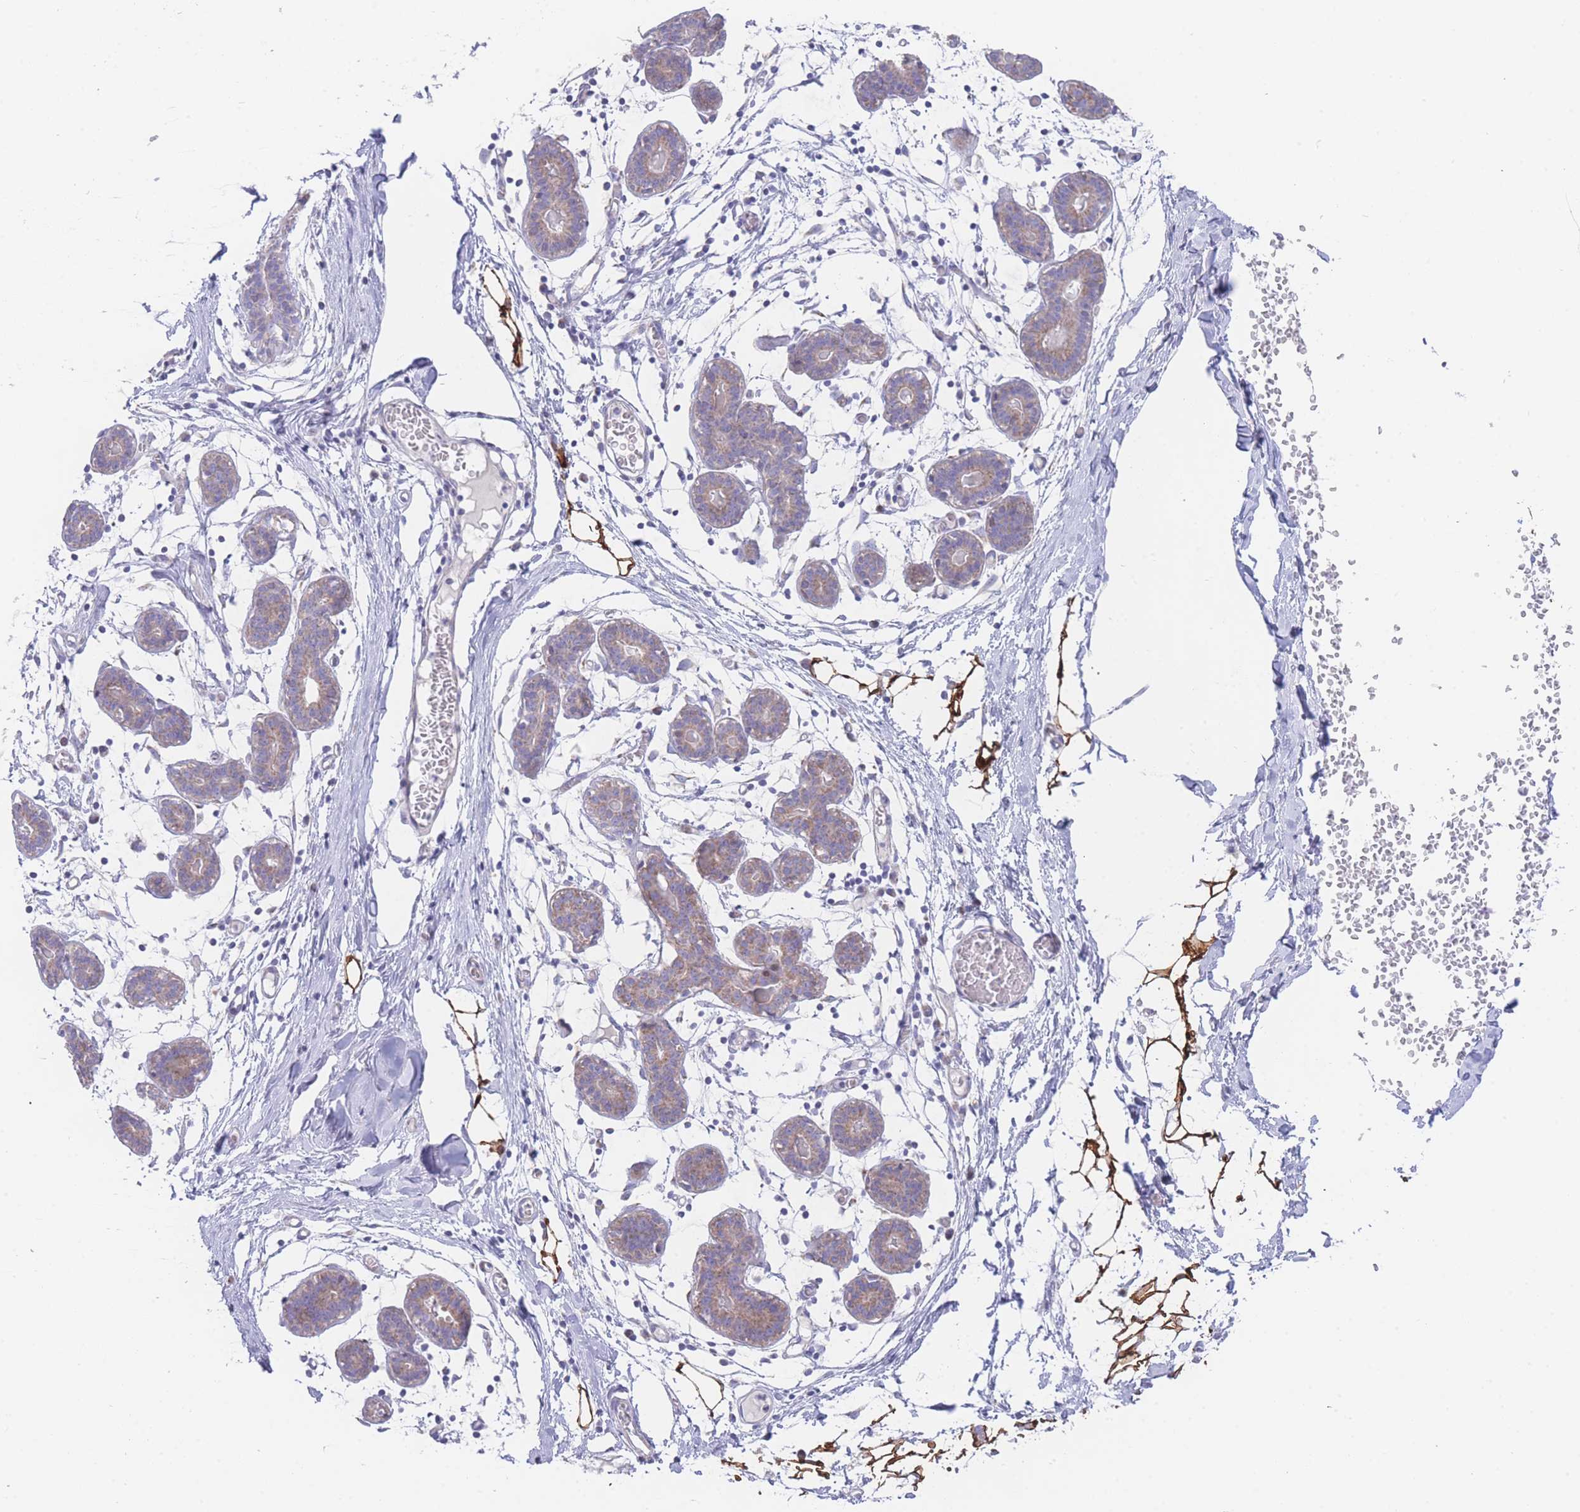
{"staining": {"intensity": "strong", "quantity": ">75%", "location": "cytoplasmic/membranous"}, "tissue": "breast", "cell_type": "Adipocytes", "image_type": "normal", "snomed": [{"axis": "morphology", "description": "Normal tissue, NOS"}, {"axis": "topography", "description": "Breast"}], "caption": "This histopathology image reveals immunohistochemistry (IHC) staining of unremarkable human breast, with high strong cytoplasmic/membranous expression in about >75% of adipocytes.", "gene": "GPAM", "patient": {"sex": "female", "age": 27}}